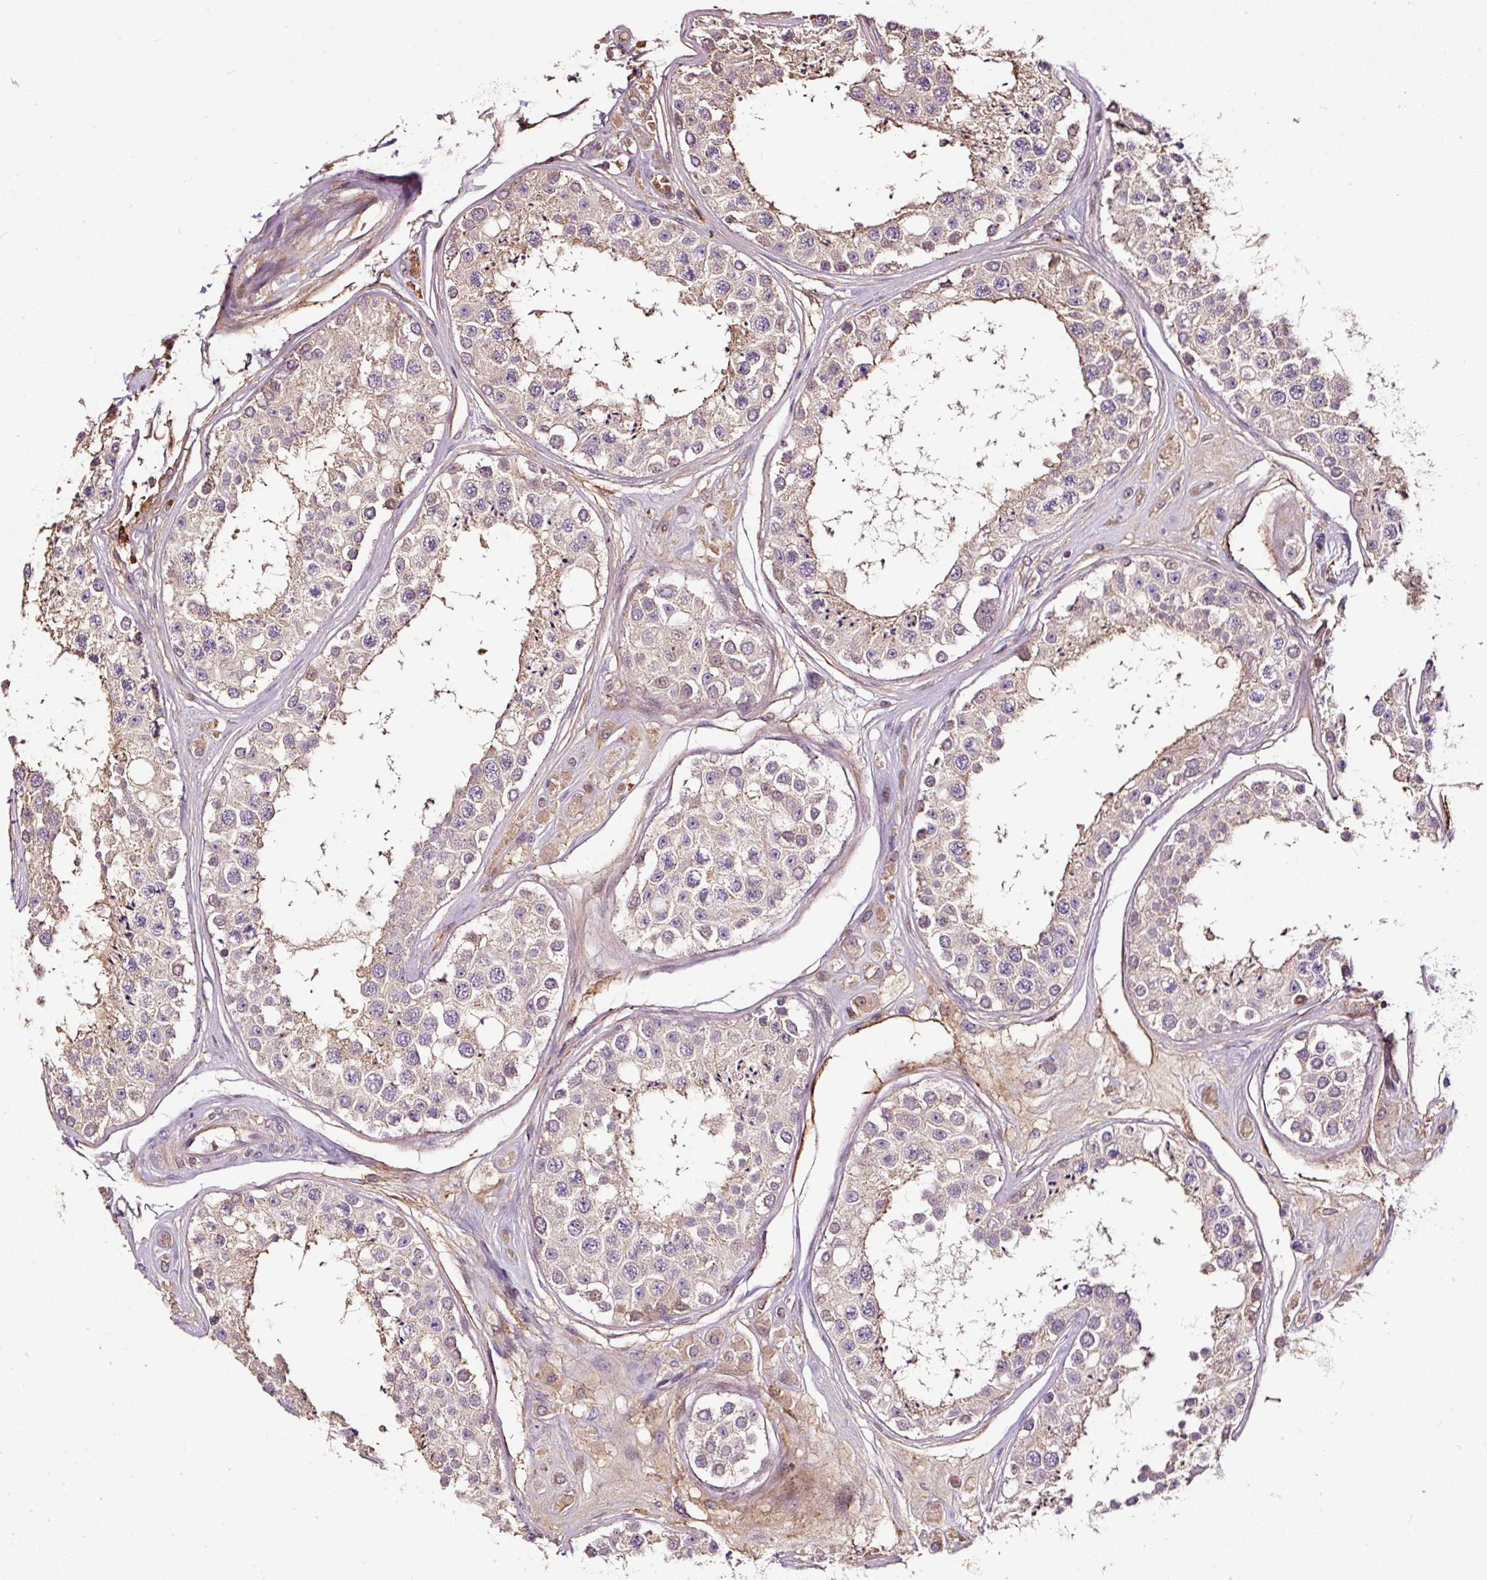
{"staining": {"intensity": "weak", "quantity": "<25%", "location": "cytoplasmic/membranous"}, "tissue": "testis", "cell_type": "Cells in seminiferous ducts", "image_type": "normal", "snomed": [{"axis": "morphology", "description": "Normal tissue, NOS"}, {"axis": "topography", "description": "Testis"}], "caption": "This is an immunohistochemistry (IHC) photomicrograph of normal human testis. There is no positivity in cells in seminiferous ducts.", "gene": "LRRC24", "patient": {"sex": "male", "age": 25}}